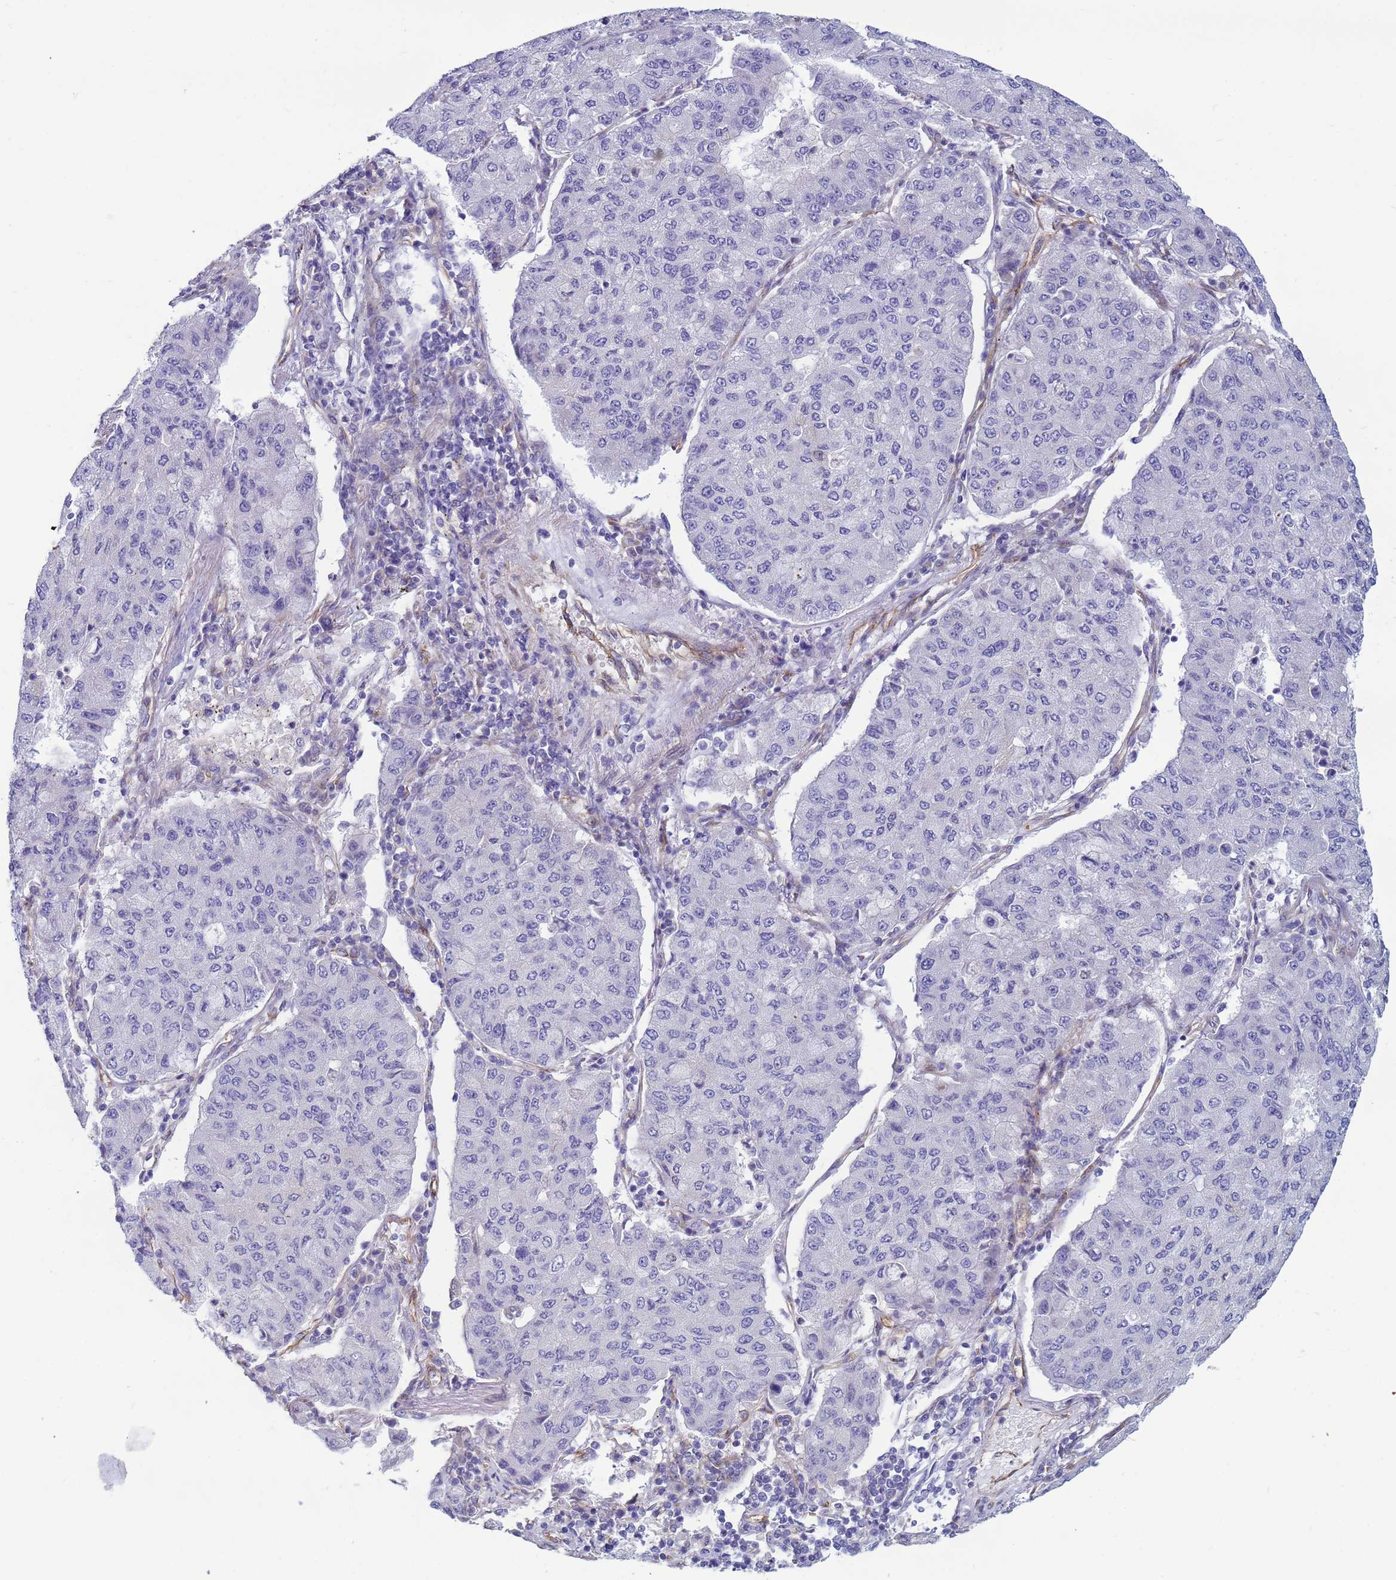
{"staining": {"intensity": "negative", "quantity": "none", "location": "none"}, "tissue": "lung cancer", "cell_type": "Tumor cells", "image_type": "cancer", "snomed": [{"axis": "morphology", "description": "Squamous cell carcinoma, NOS"}, {"axis": "topography", "description": "Lung"}], "caption": "A high-resolution photomicrograph shows immunohistochemistry (IHC) staining of lung cancer, which shows no significant positivity in tumor cells.", "gene": "TRPC6", "patient": {"sex": "male", "age": 74}}